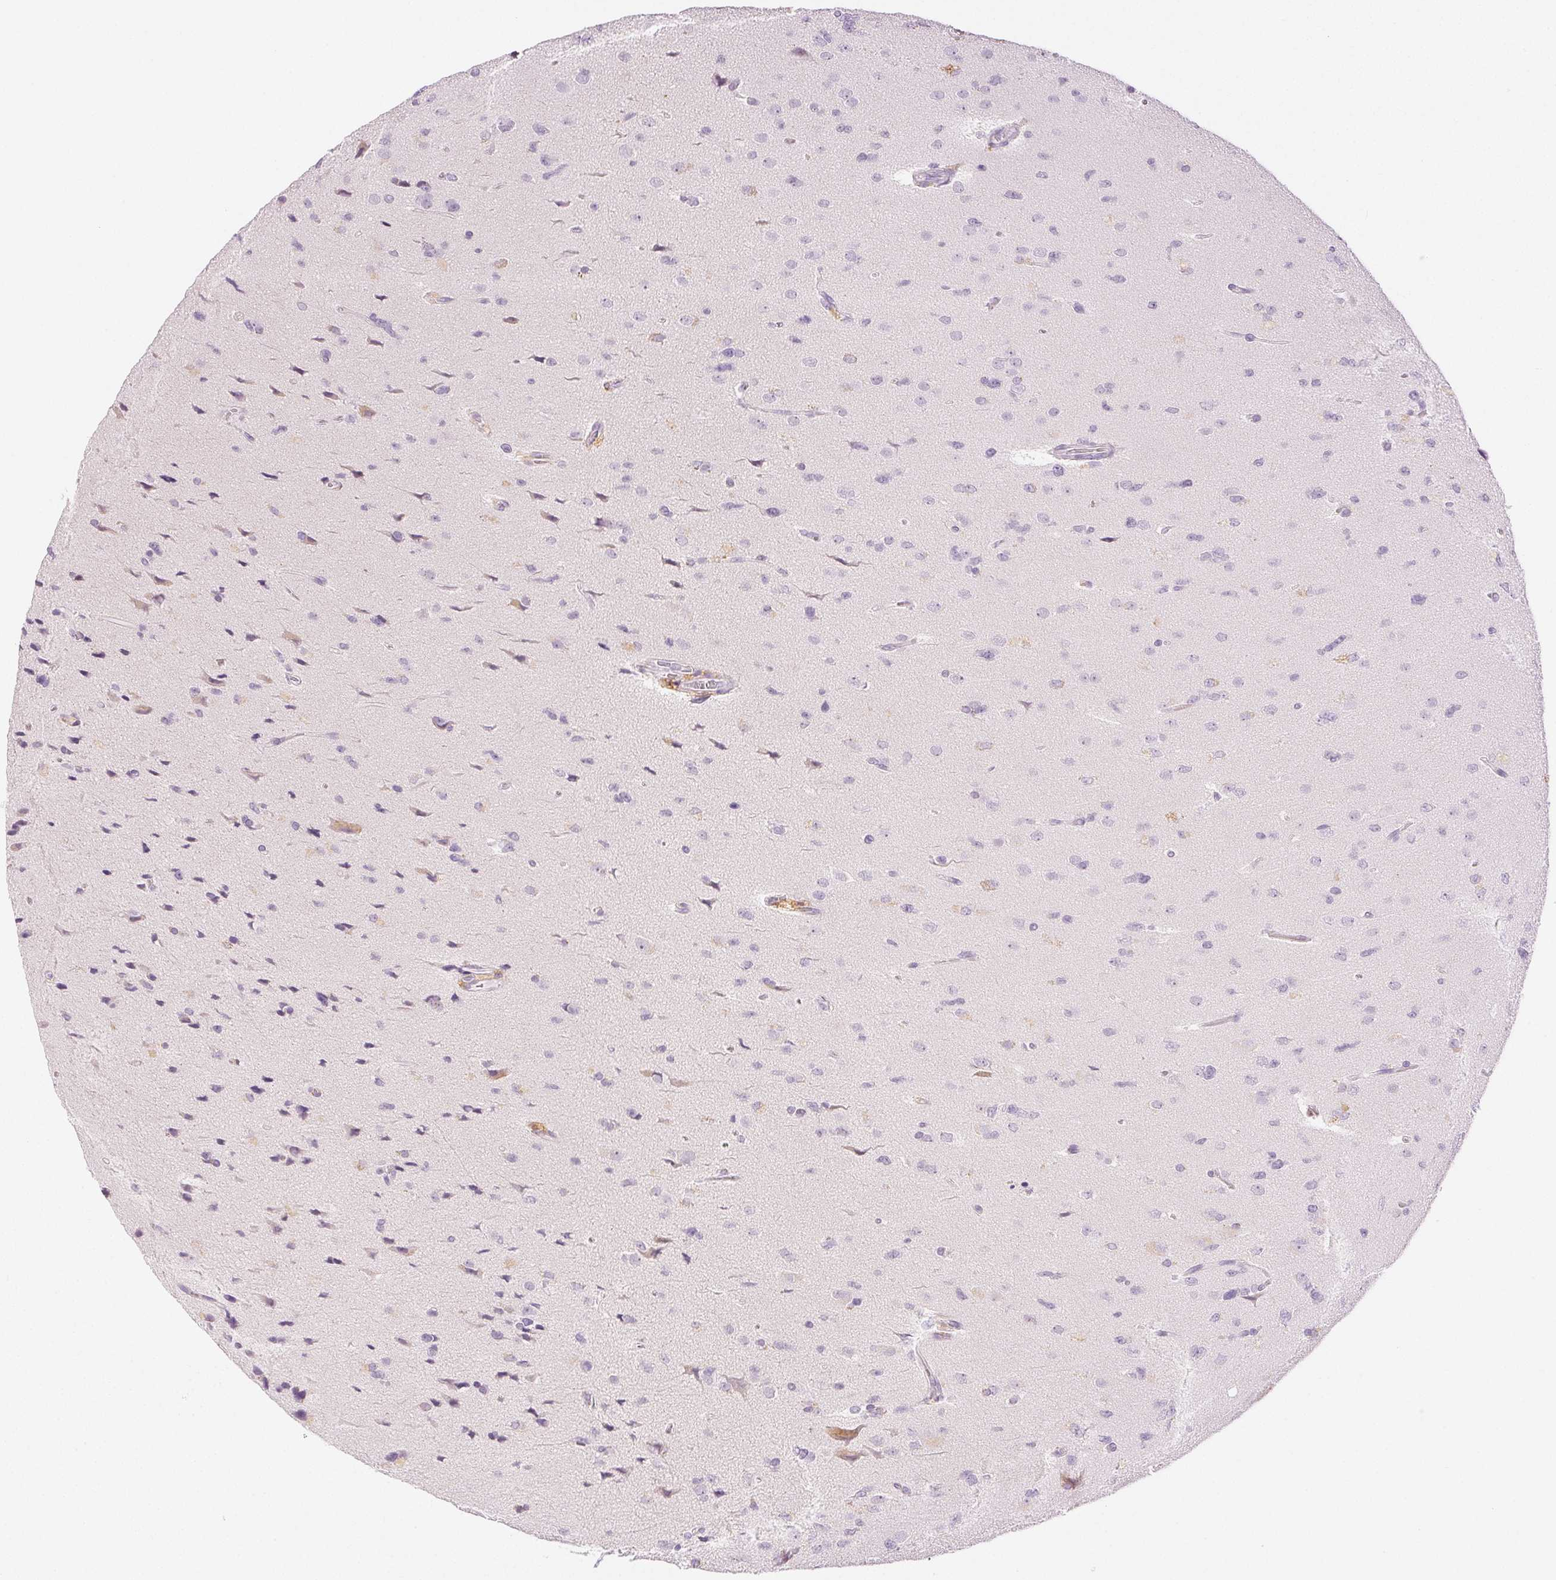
{"staining": {"intensity": "negative", "quantity": "none", "location": "none"}, "tissue": "glioma", "cell_type": "Tumor cells", "image_type": "cancer", "snomed": [{"axis": "morphology", "description": "Glioma, malignant, Low grade"}, {"axis": "topography", "description": "Brain"}], "caption": "Tumor cells are negative for brown protein staining in glioma.", "gene": "SLC5A2", "patient": {"sex": "female", "age": 55}}